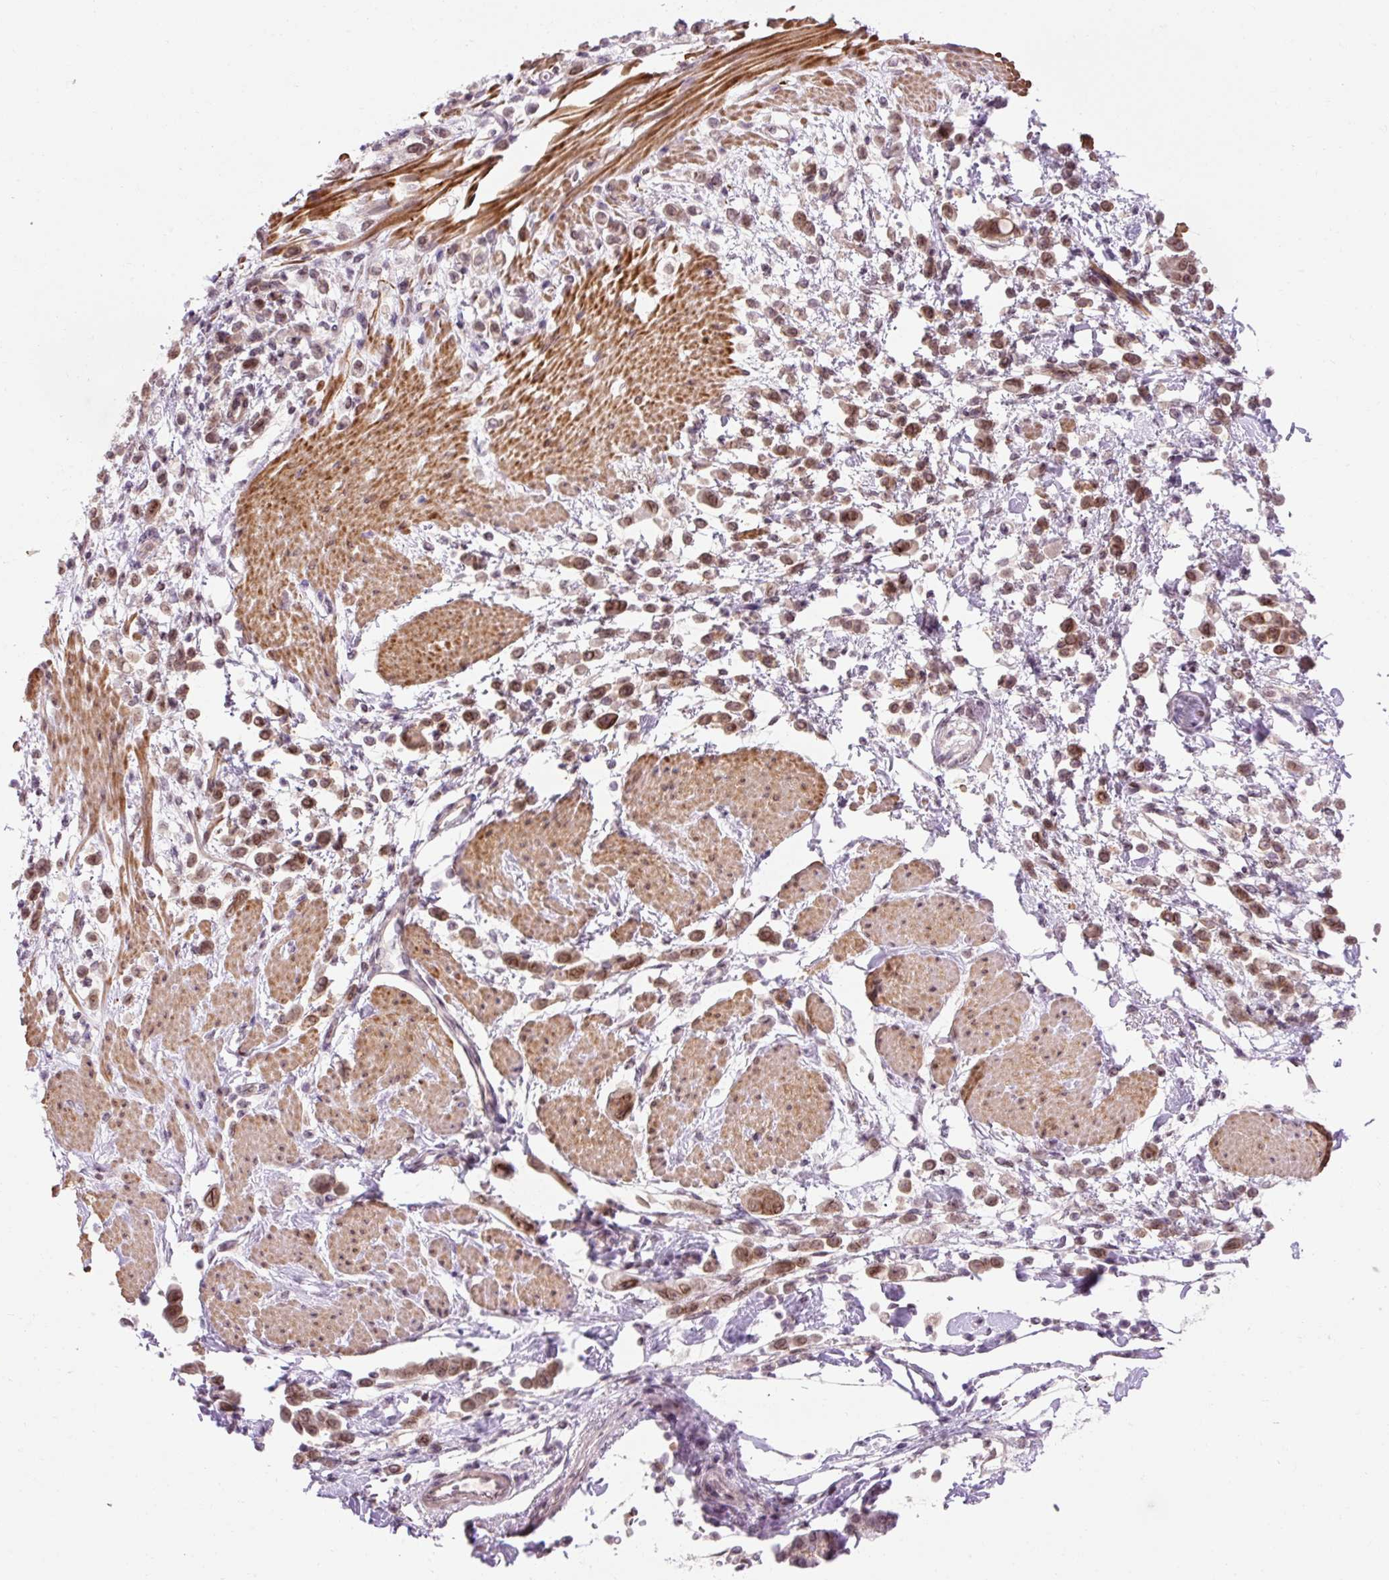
{"staining": {"intensity": "moderate", "quantity": ">75%", "location": "cytoplasmic/membranous,nuclear"}, "tissue": "pancreatic cancer", "cell_type": "Tumor cells", "image_type": "cancer", "snomed": [{"axis": "morphology", "description": "Normal tissue, NOS"}, {"axis": "morphology", "description": "Adenocarcinoma, NOS"}, {"axis": "topography", "description": "Pancreas"}], "caption": "Adenocarcinoma (pancreatic) tissue reveals moderate cytoplasmic/membranous and nuclear expression in approximately >75% of tumor cells, visualized by immunohistochemistry.", "gene": "ZNF610", "patient": {"sex": "female", "age": 64}}